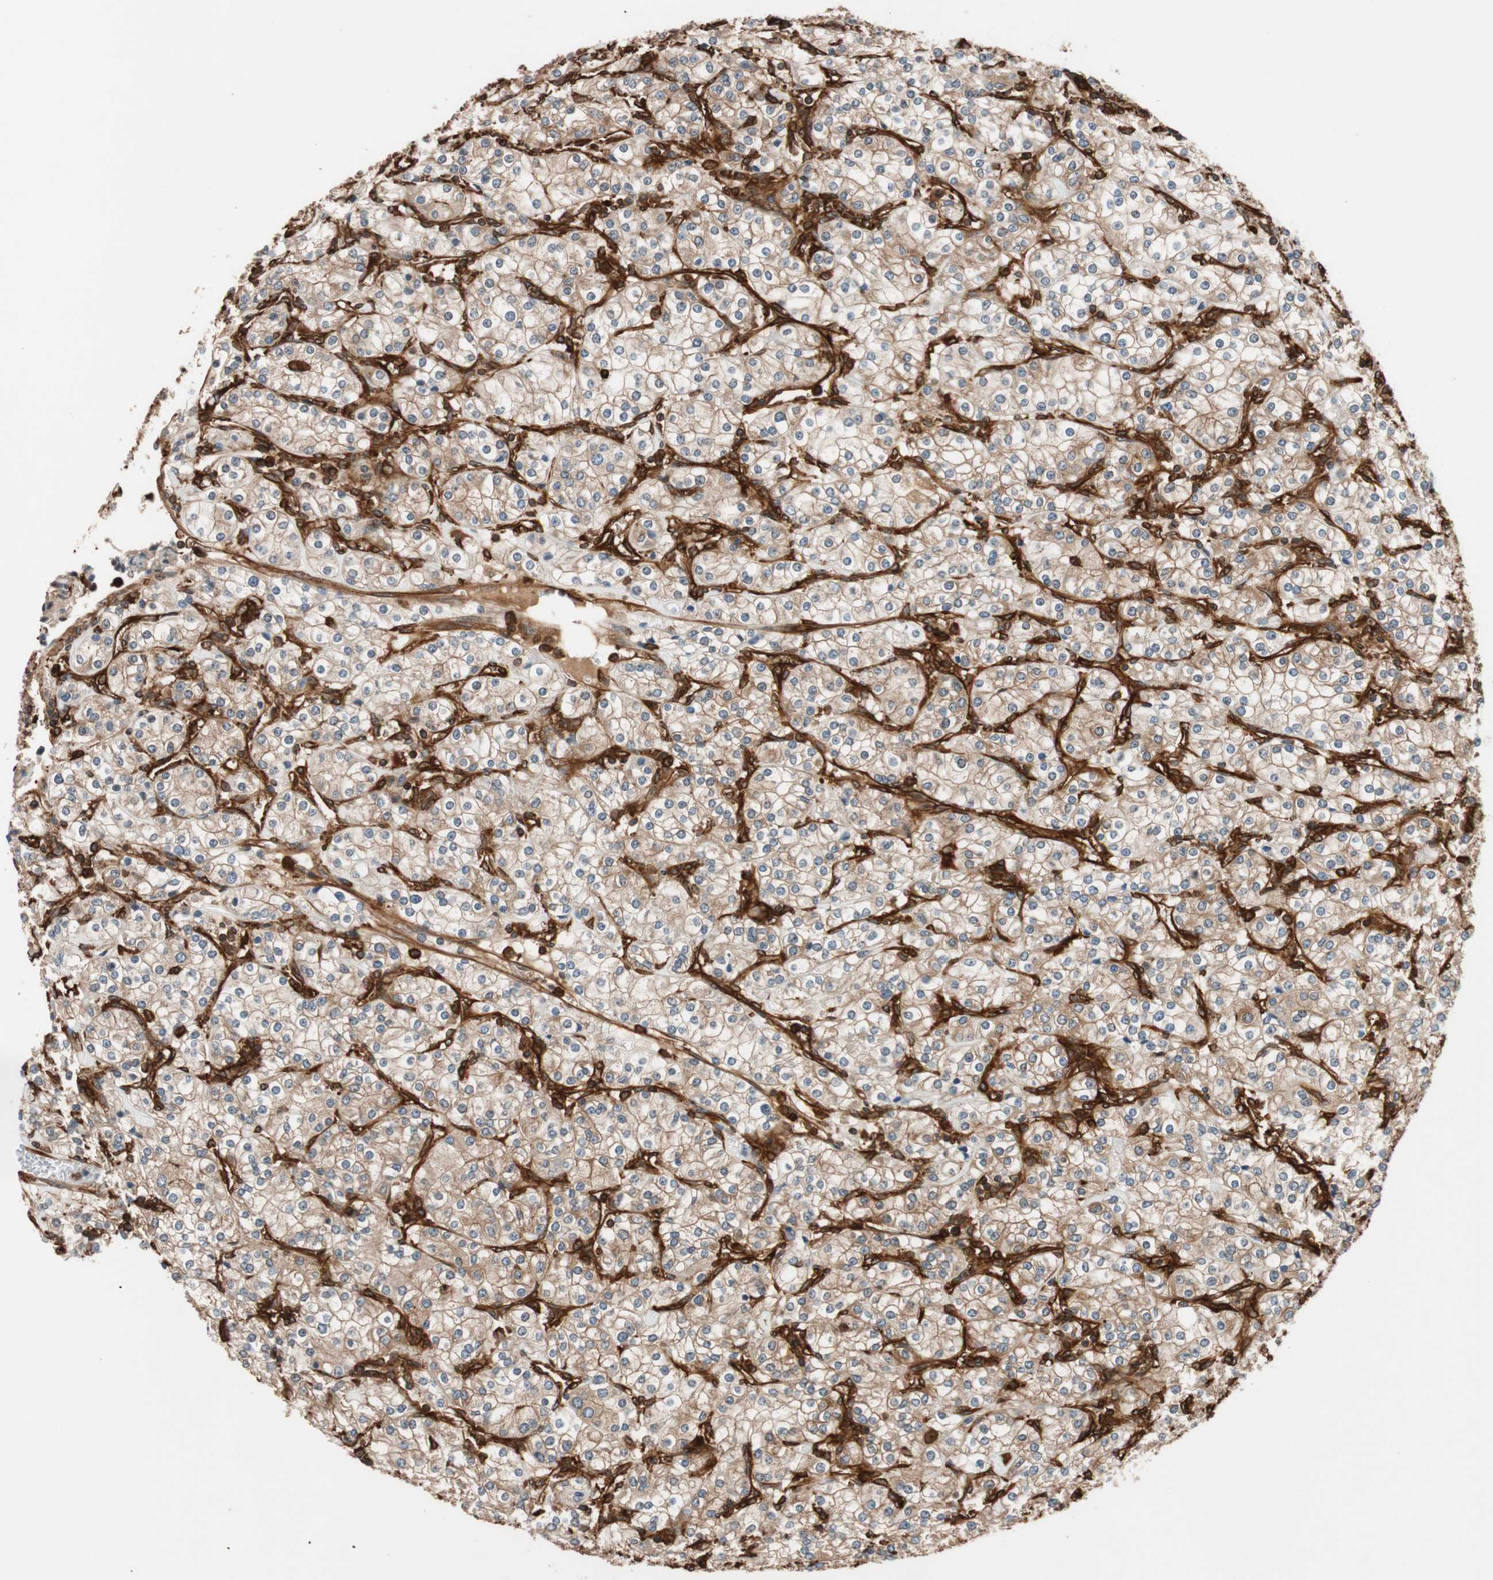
{"staining": {"intensity": "moderate", "quantity": ">75%", "location": "cytoplasmic/membranous"}, "tissue": "renal cancer", "cell_type": "Tumor cells", "image_type": "cancer", "snomed": [{"axis": "morphology", "description": "Adenocarcinoma, NOS"}, {"axis": "topography", "description": "Kidney"}], "caption": "Adenocarcinoma (renal) tissue demonstrates moderate cytoplasmic/membranous positivity in about >75% of tumor cells, visualized by immunohistochemistry.", "gene": "VASP", "patient": {"sex": "male", "age": 77}}